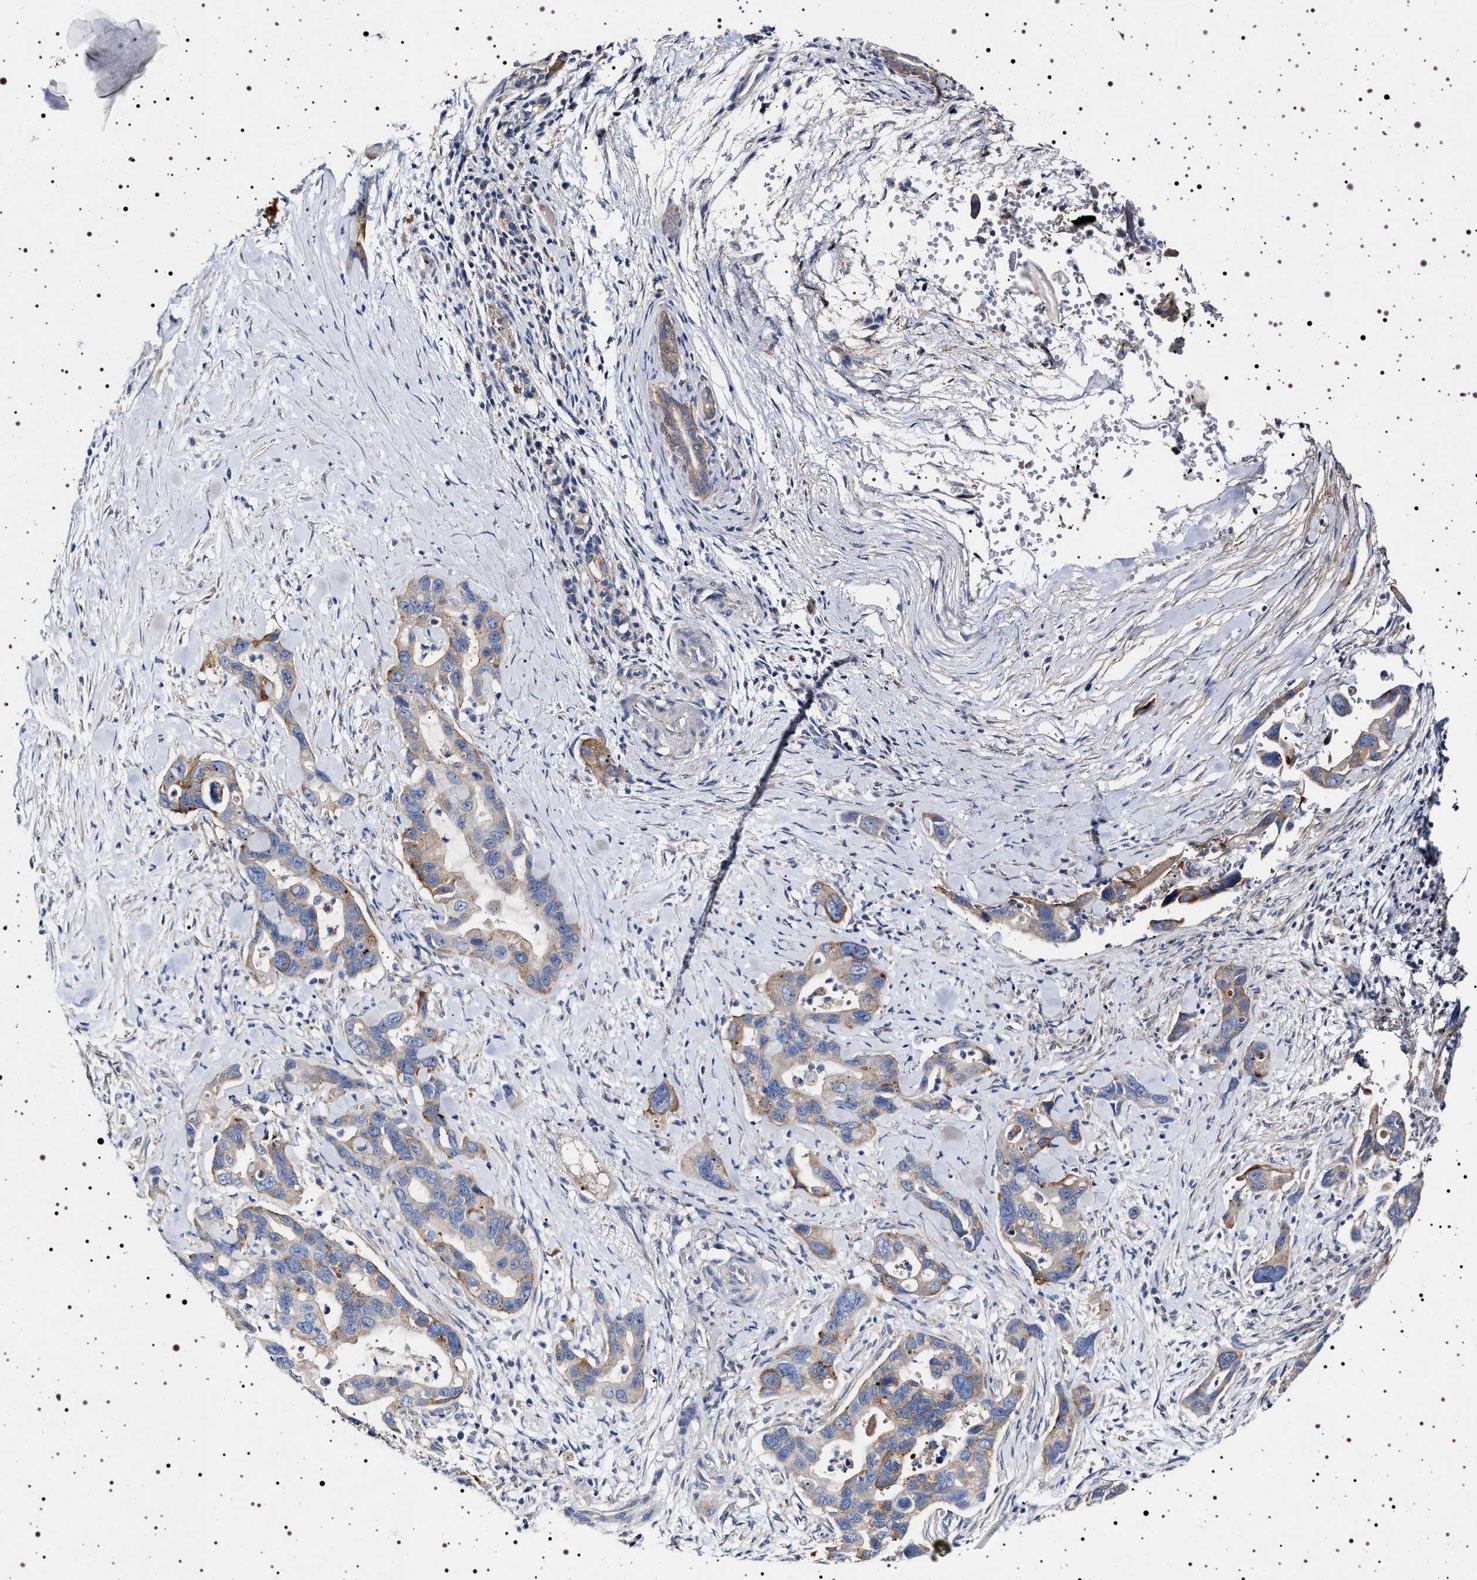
{"staining": {"intensity": "moderate", "quantity": "<25%", "location": "cytoplasmic/membranous"}, "tissue": "pancreatic cancer", "cell_type": "Tumor cells", "image_type": "cancer", "snomed": [{"axis": "morphology", "description": "Adenocarcinoma, NOS"}, {"axis": "topography", "description": "Pancreas"}], "caption": "Pancreatic cancer (adenocarcinoma) was stained to show a protein in brown. There is low levels of moderate cytoplasmic/membranous positivity in about <25% of tumor cells.", "gene": "NAALADL2", "patient": {"sex": "female", "age": 70}}